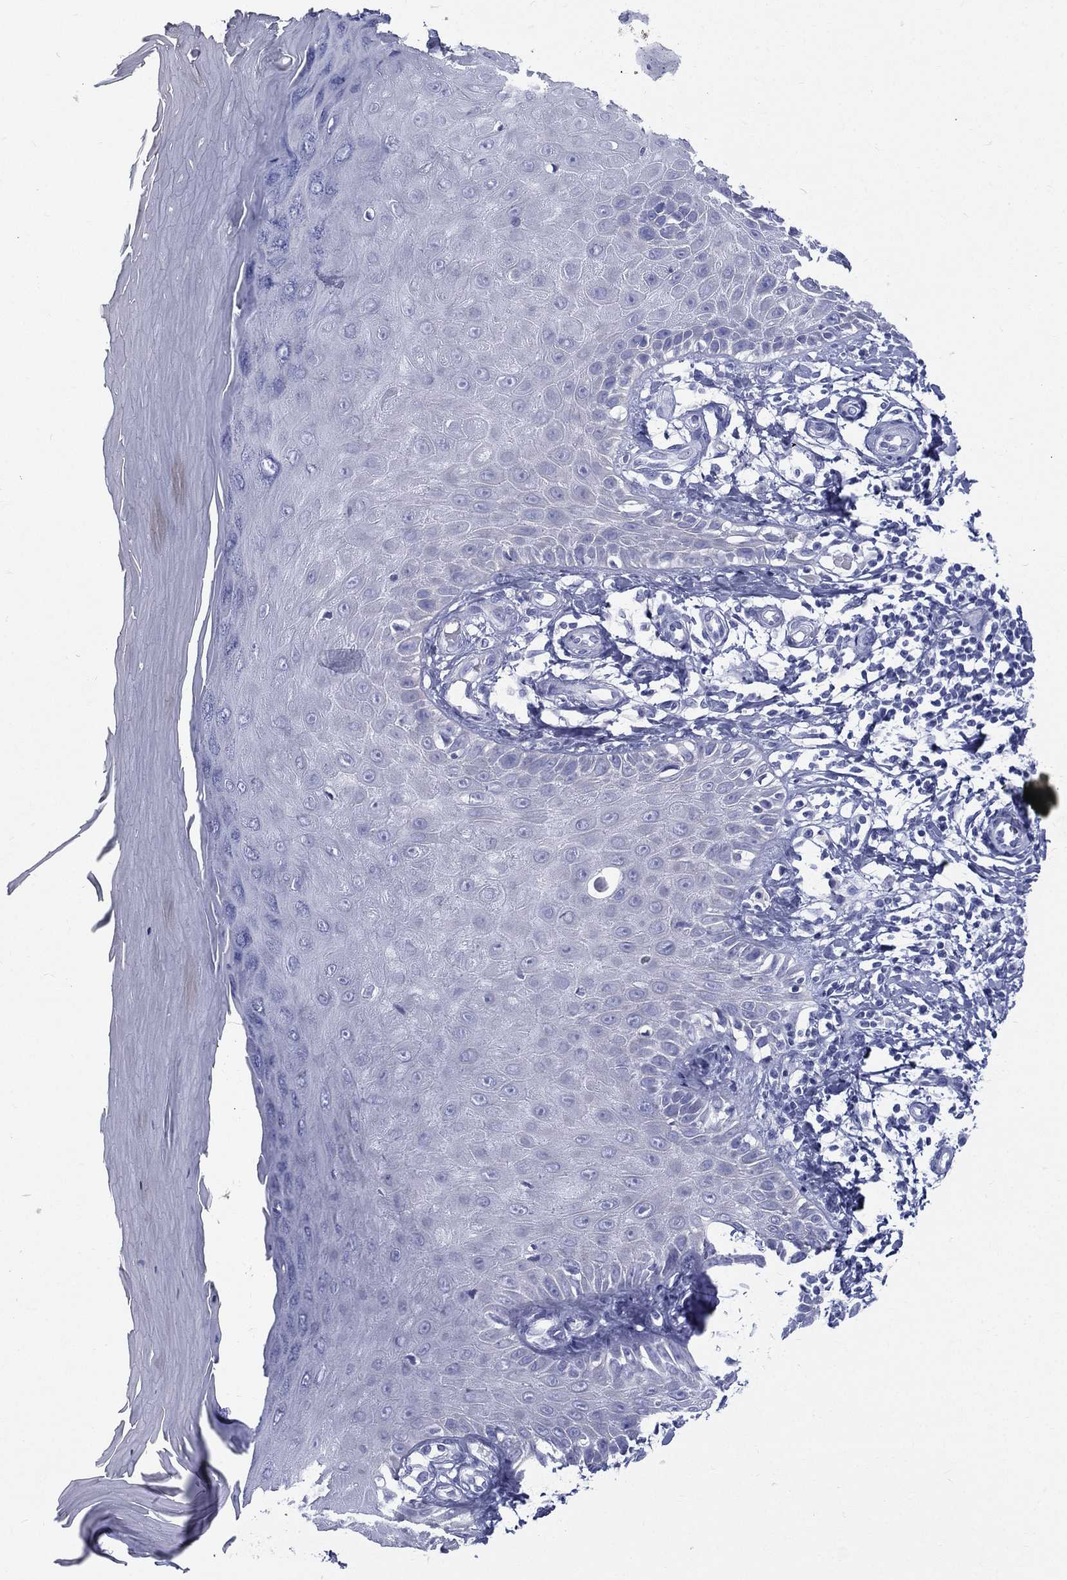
{"staining": {"intensity": "negative", "quantity": "none", "location": "none"}, "tissue": "skin", "cell_type": "Fibroblasts", "image_type": "normal", "snomed": [{"axis": "morphology", "description": "Normal tissue, NOS"}, {"axis": "morphology", "description": "Inflammation, NOS"}, {"axis": "morphology", "description": "Fibrosis, NOS"}, {"axis": "topography", "description": "Skin"}], "caption": "The histopathology image displays no significant expression in fibroblasts of skin.", "gene": "RSPH4A", "patient": {"sex": "male", "age": 71}}